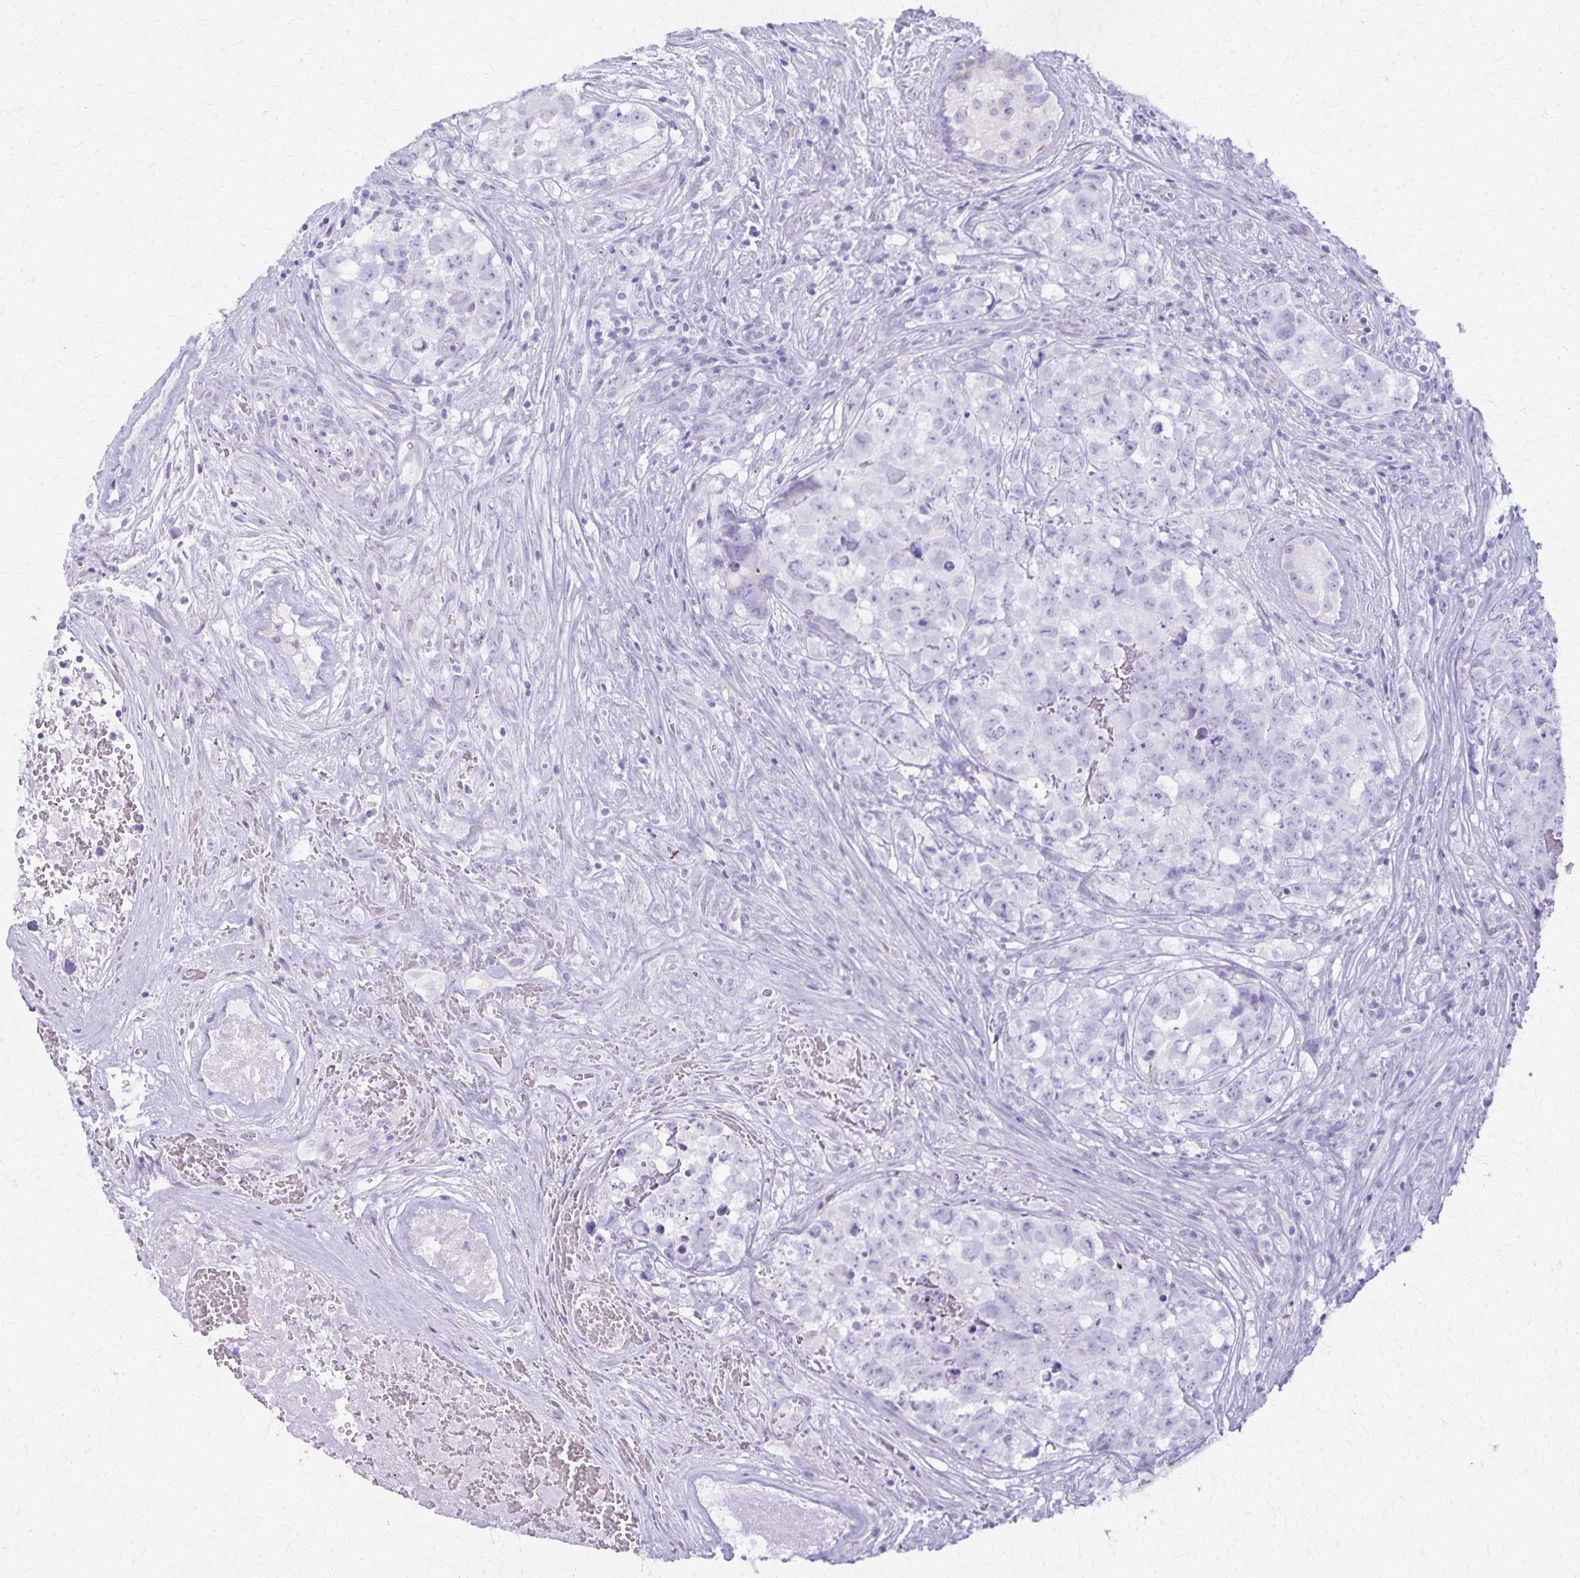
{"staining": {"intensity": "negative", "quantity": "none", "location": "none"}, "tissue": "testis cancer", "cell_type": "Tumor cells", "image_type": "cancer", "snomed": [{"axis": "morphology", "description": "Carcinoma, Embryonal, NOS"}, {"axis": "topography", "description": "Testis"}], "caption": "High power microscopy photomicrograph of an IHC image of testis cancer, revealing no significant positivity in tumor cells. (DAB immunohistochemistry (IHC) with hematoxylin counter stain).", "gene": "DEFA5", "patient": {"sex": "male", "age": 18}}